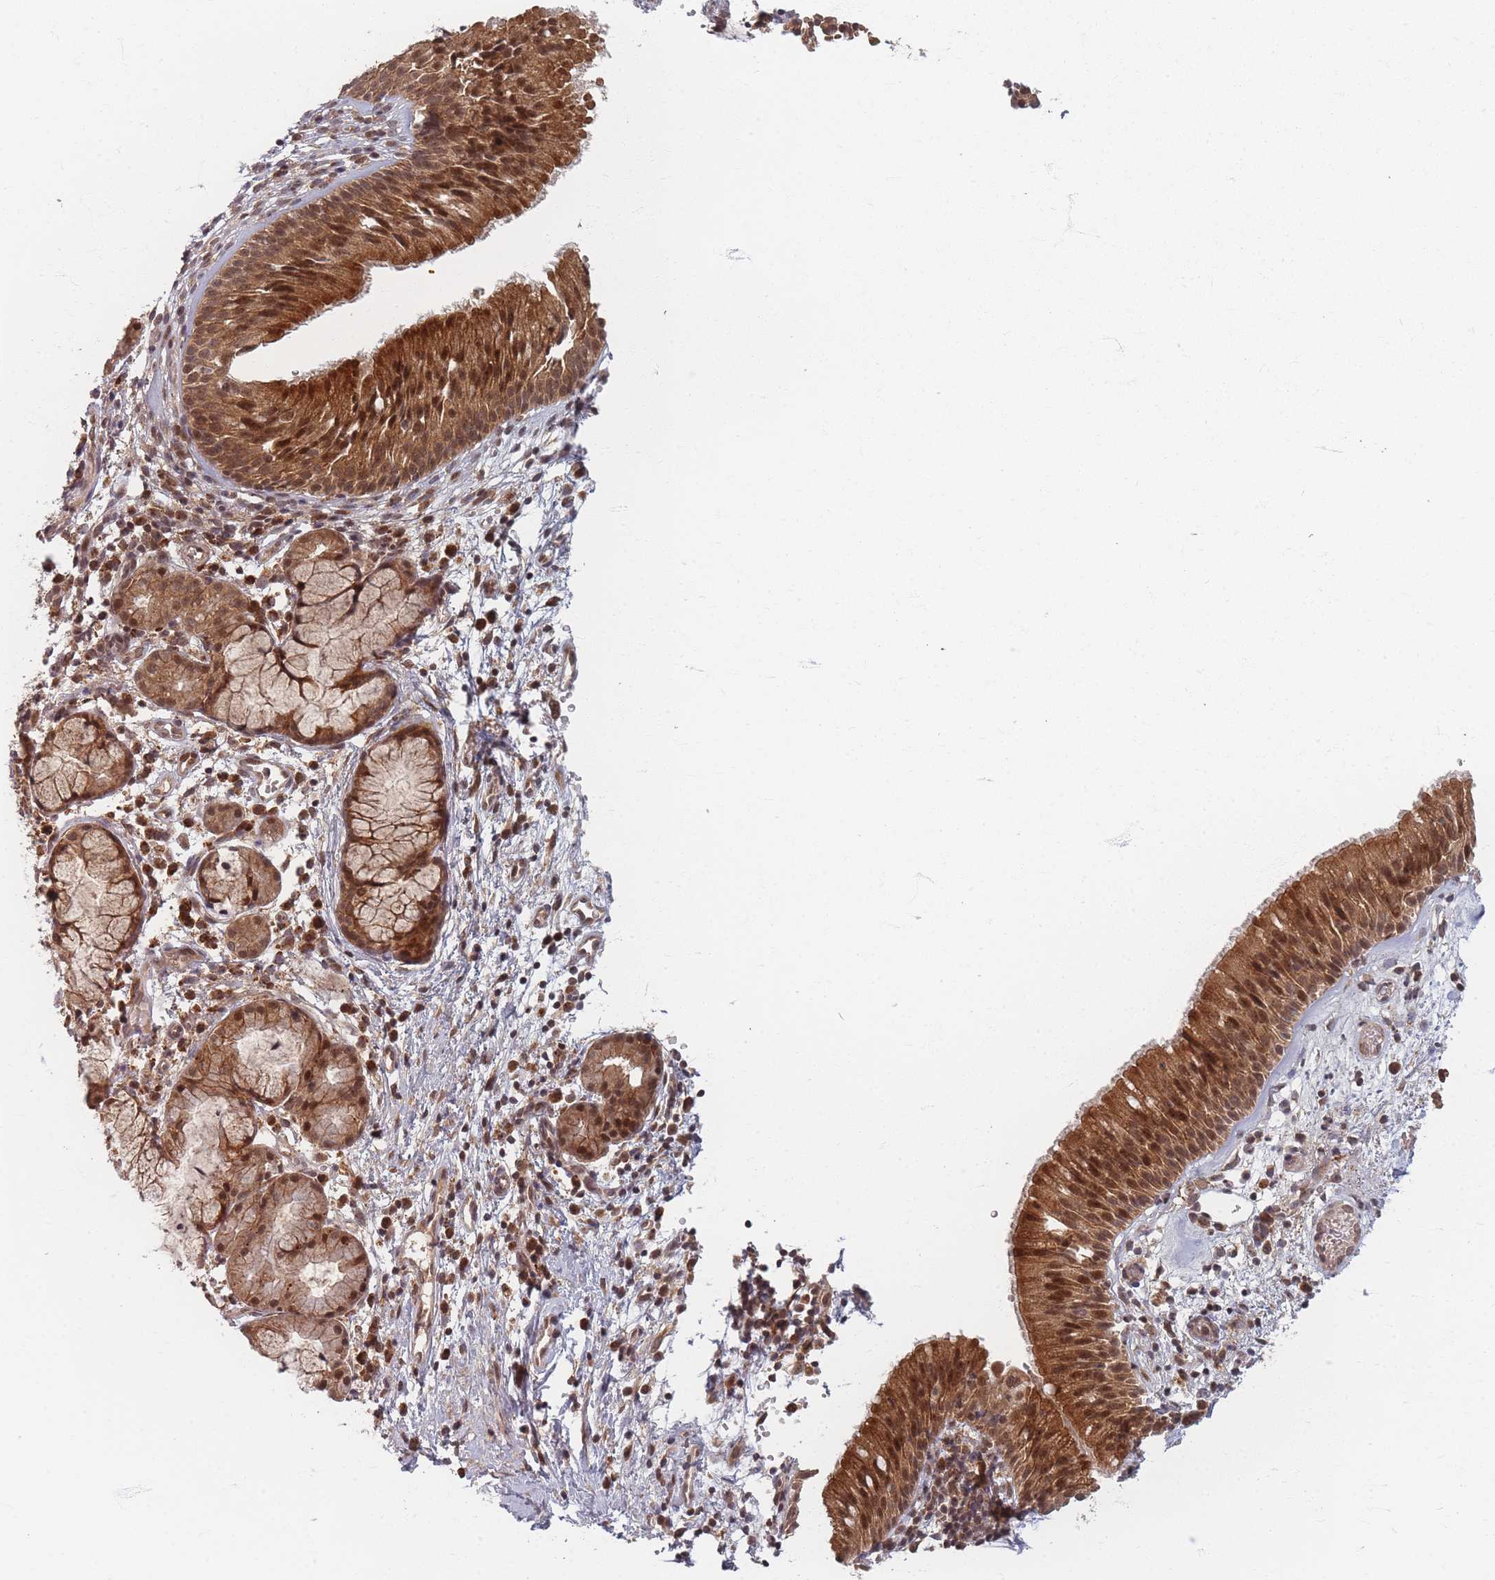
{"staining": {"intensity": "moderate", "quantity": ">75%", "location": "cytoplasmic/membranous,nuclear"}, "tissue": "nasopharynx", "cell_type": "Respiratory epithelial cells", "image_type": "normal", "snomed": [{"axis": "morphology", "description": "Normal tissue, NOS"}, {"axis": "topography", "description": "Nasopharynx"}], "caption": "Nasopharynx stained with DAB (3,3'-diaminobenzidine) immunohistochemistry (IHC) exhibits medium levels of moderate cytoplasmic/membranous,nuclear positivity in about >75% of respiratory epithelial cells.", "gene": "RADX", "patient": {"sex": "male", "age": 65}}